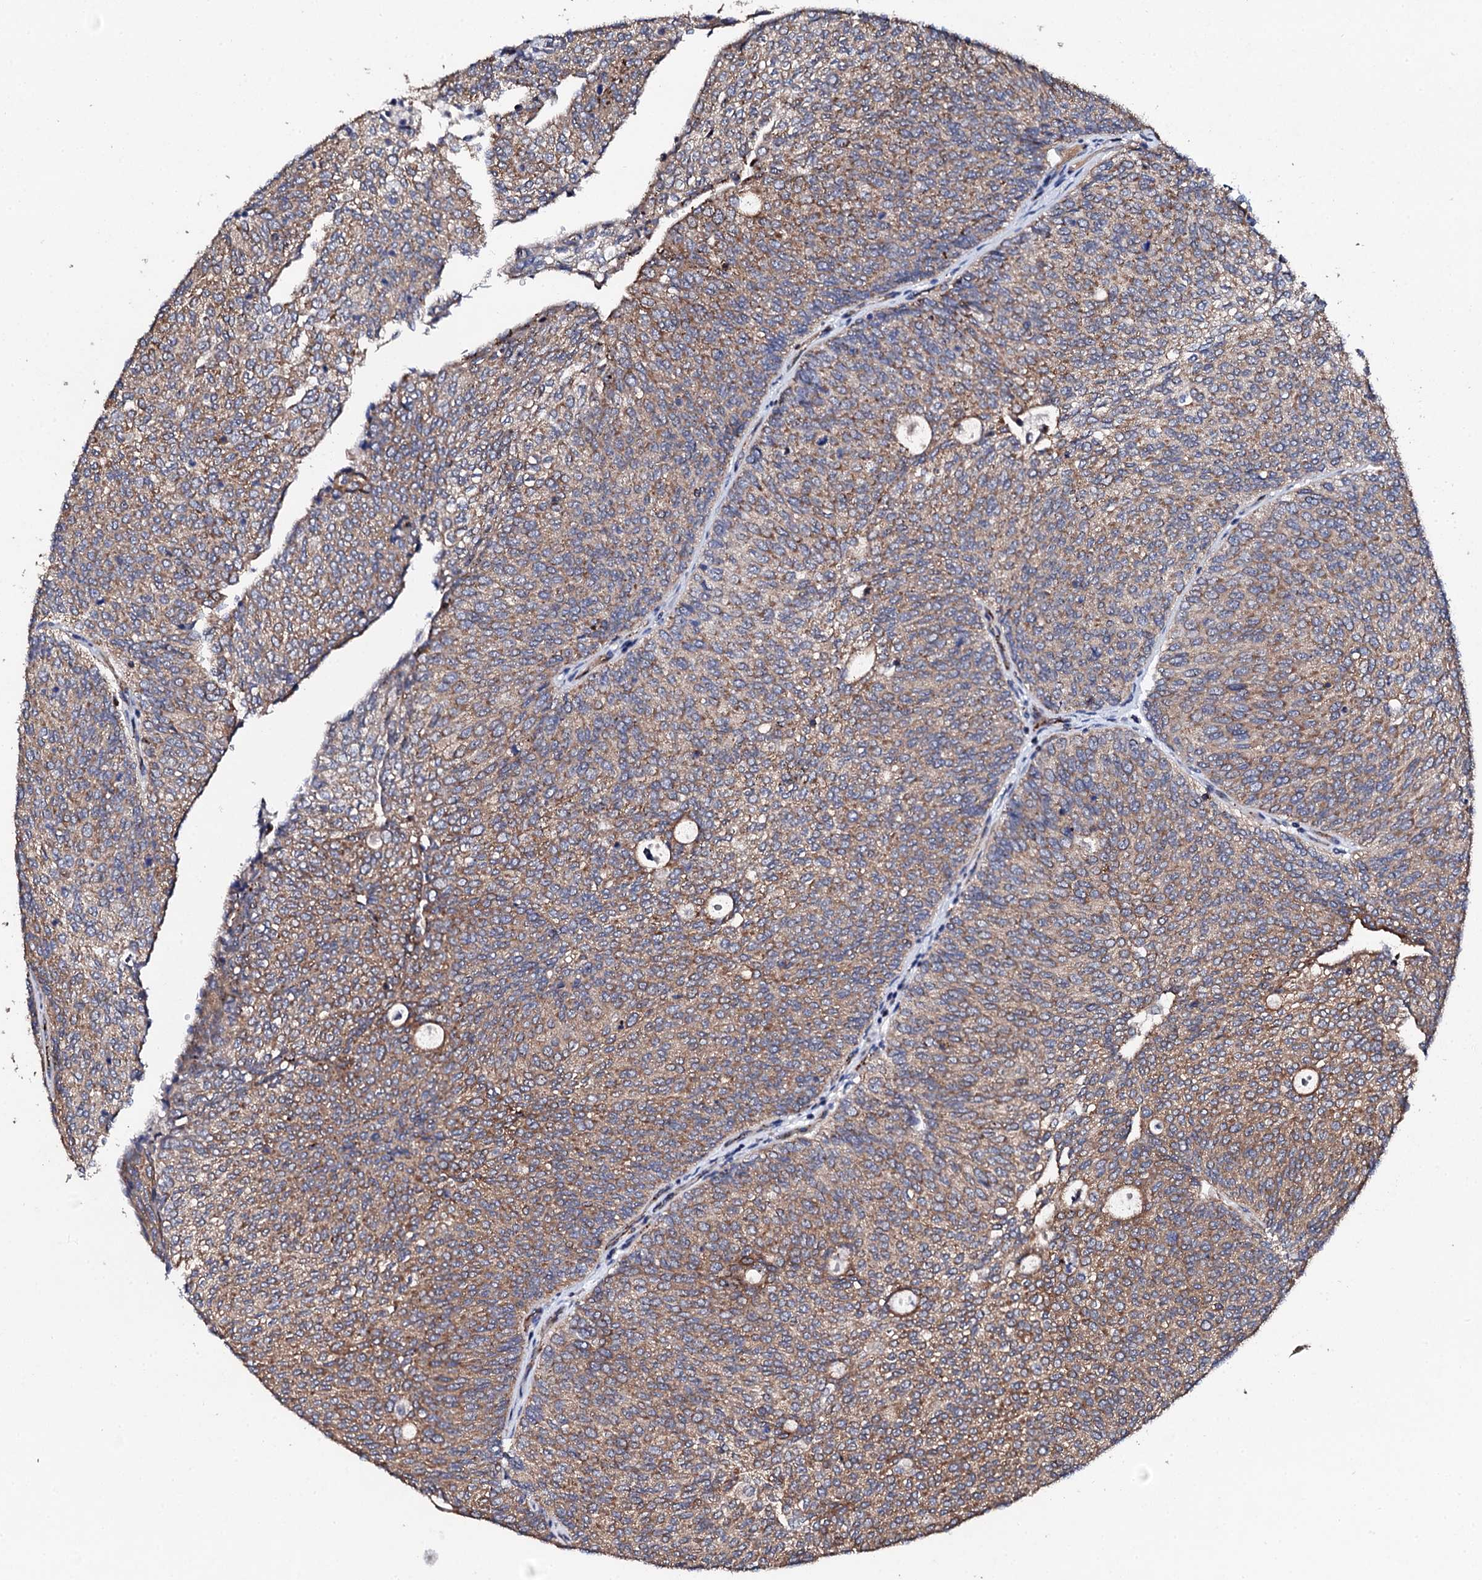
{"staining": {"intensity": "moderate", "quantity": ">75%", "location": "cytoplasmic/membranous"}, "tissue": "urothelial cancer", "cell_type": "Tumor cells", "image_type": "cancer", "snomed": [{"axis": "morphology", "description": "Urothelial carcinoma, Low grade"}, {"axis": "topography", "description": "Urinary bladder"}], "caption": "Protein staining reveals moderate cytoplasmic/membranous positivity in about >75% of tumor cells in urothelial cancer.", "gene": "GTPBP4", "patient": {"sex": "female", "age": 79}}